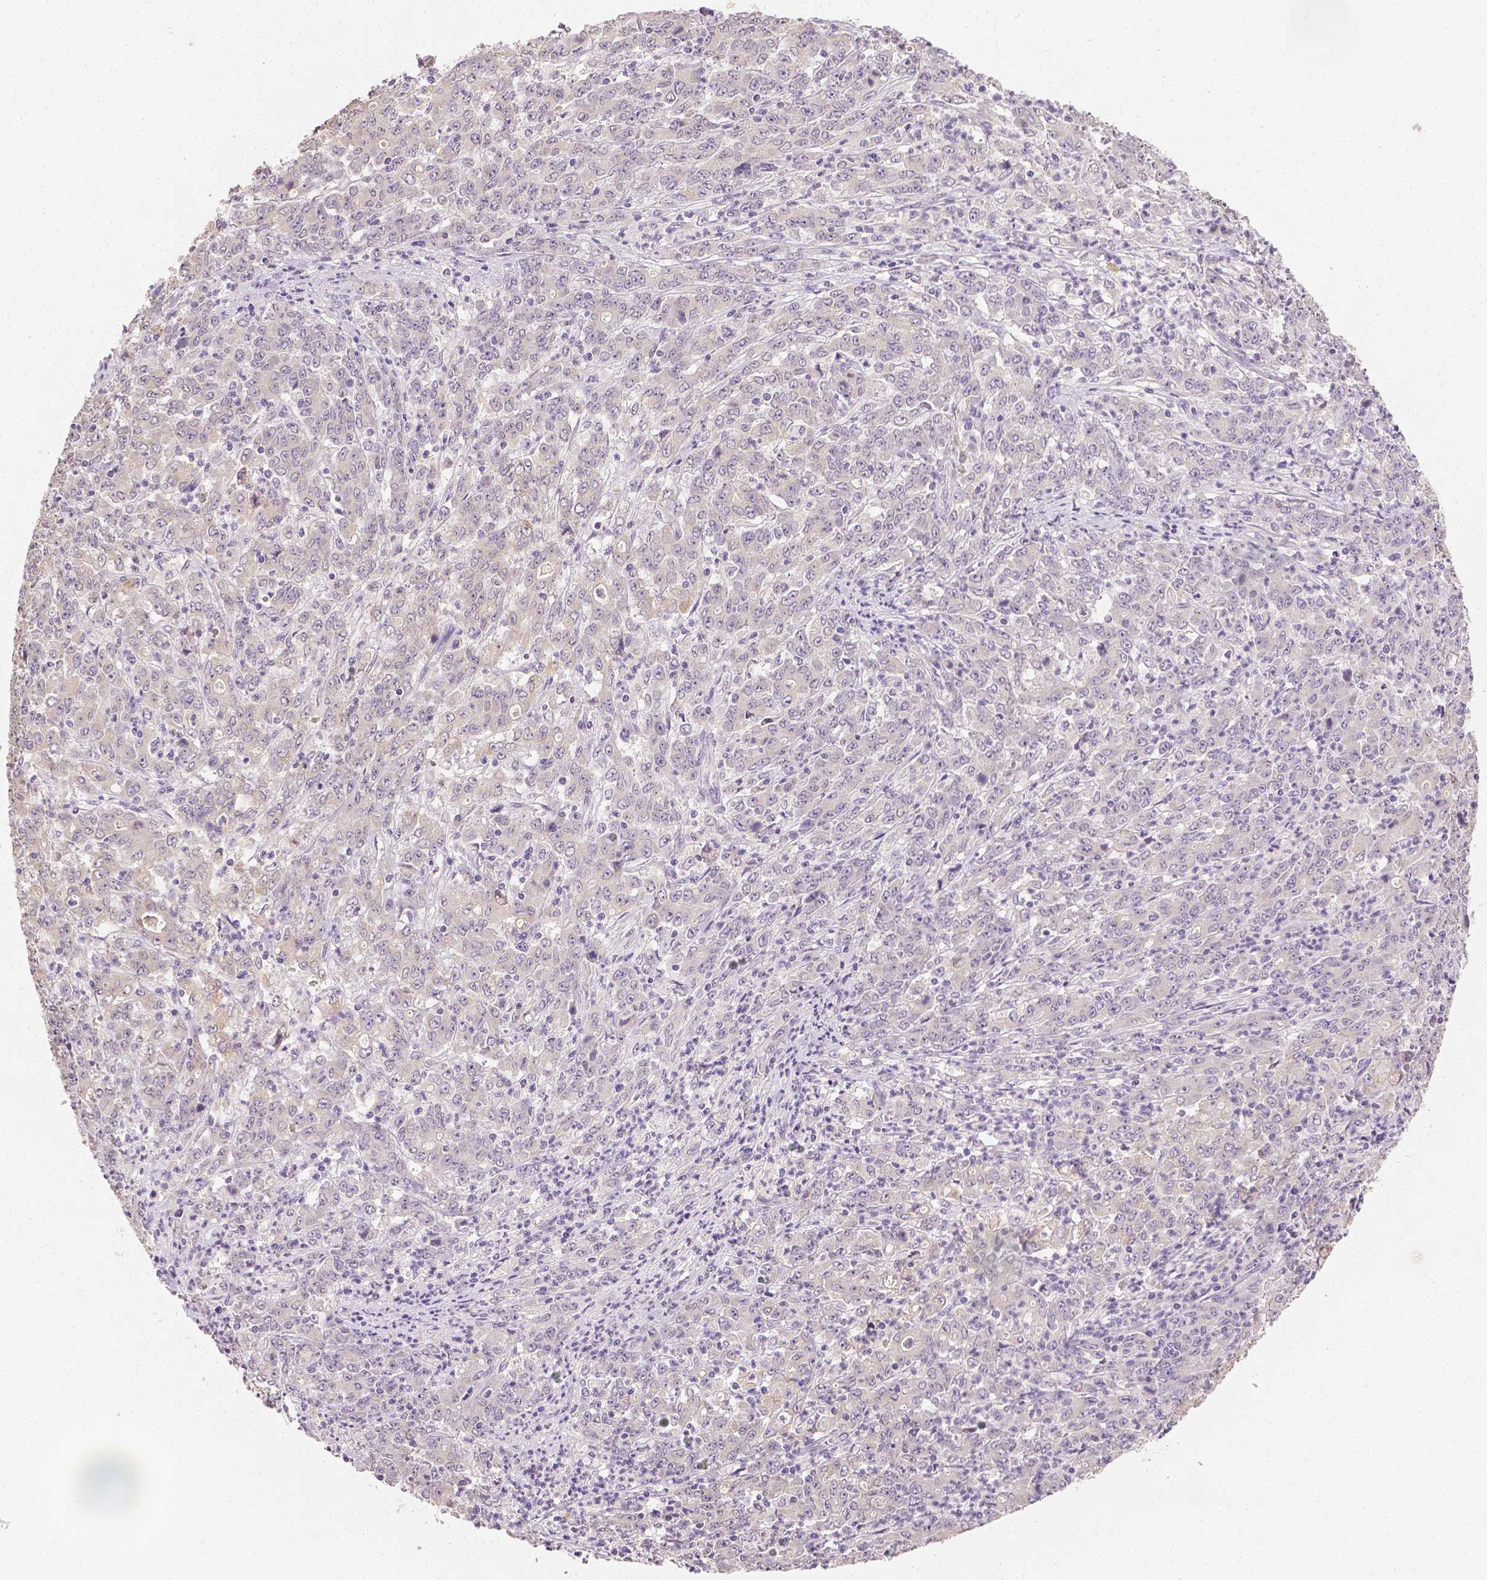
{"staining": {"intensity": "weak", "quantity": "<25%", "location": "cytoplasmic/membranous,nuclear"}, "tissue": "stomach cancer", "cell_type": "Tumor cells", "image_type": "cancer", "snomed": [{"axis": "morphology", "description": "Adenocarcinoma, NOS"}, {"axis": "topography", "description": "Stomach, lower"}], "caption": "The image demonstrates no significant positivity in tumor cells of stomach cancer (adenocarcinoma). The staining is performed using DAB (3,3'-diaminobenzidine) brown chromogen with nuclei counter-stained in using hematoxylin.", "gene": "TGM1", "patient": {"sex": "female", "age": 71}}